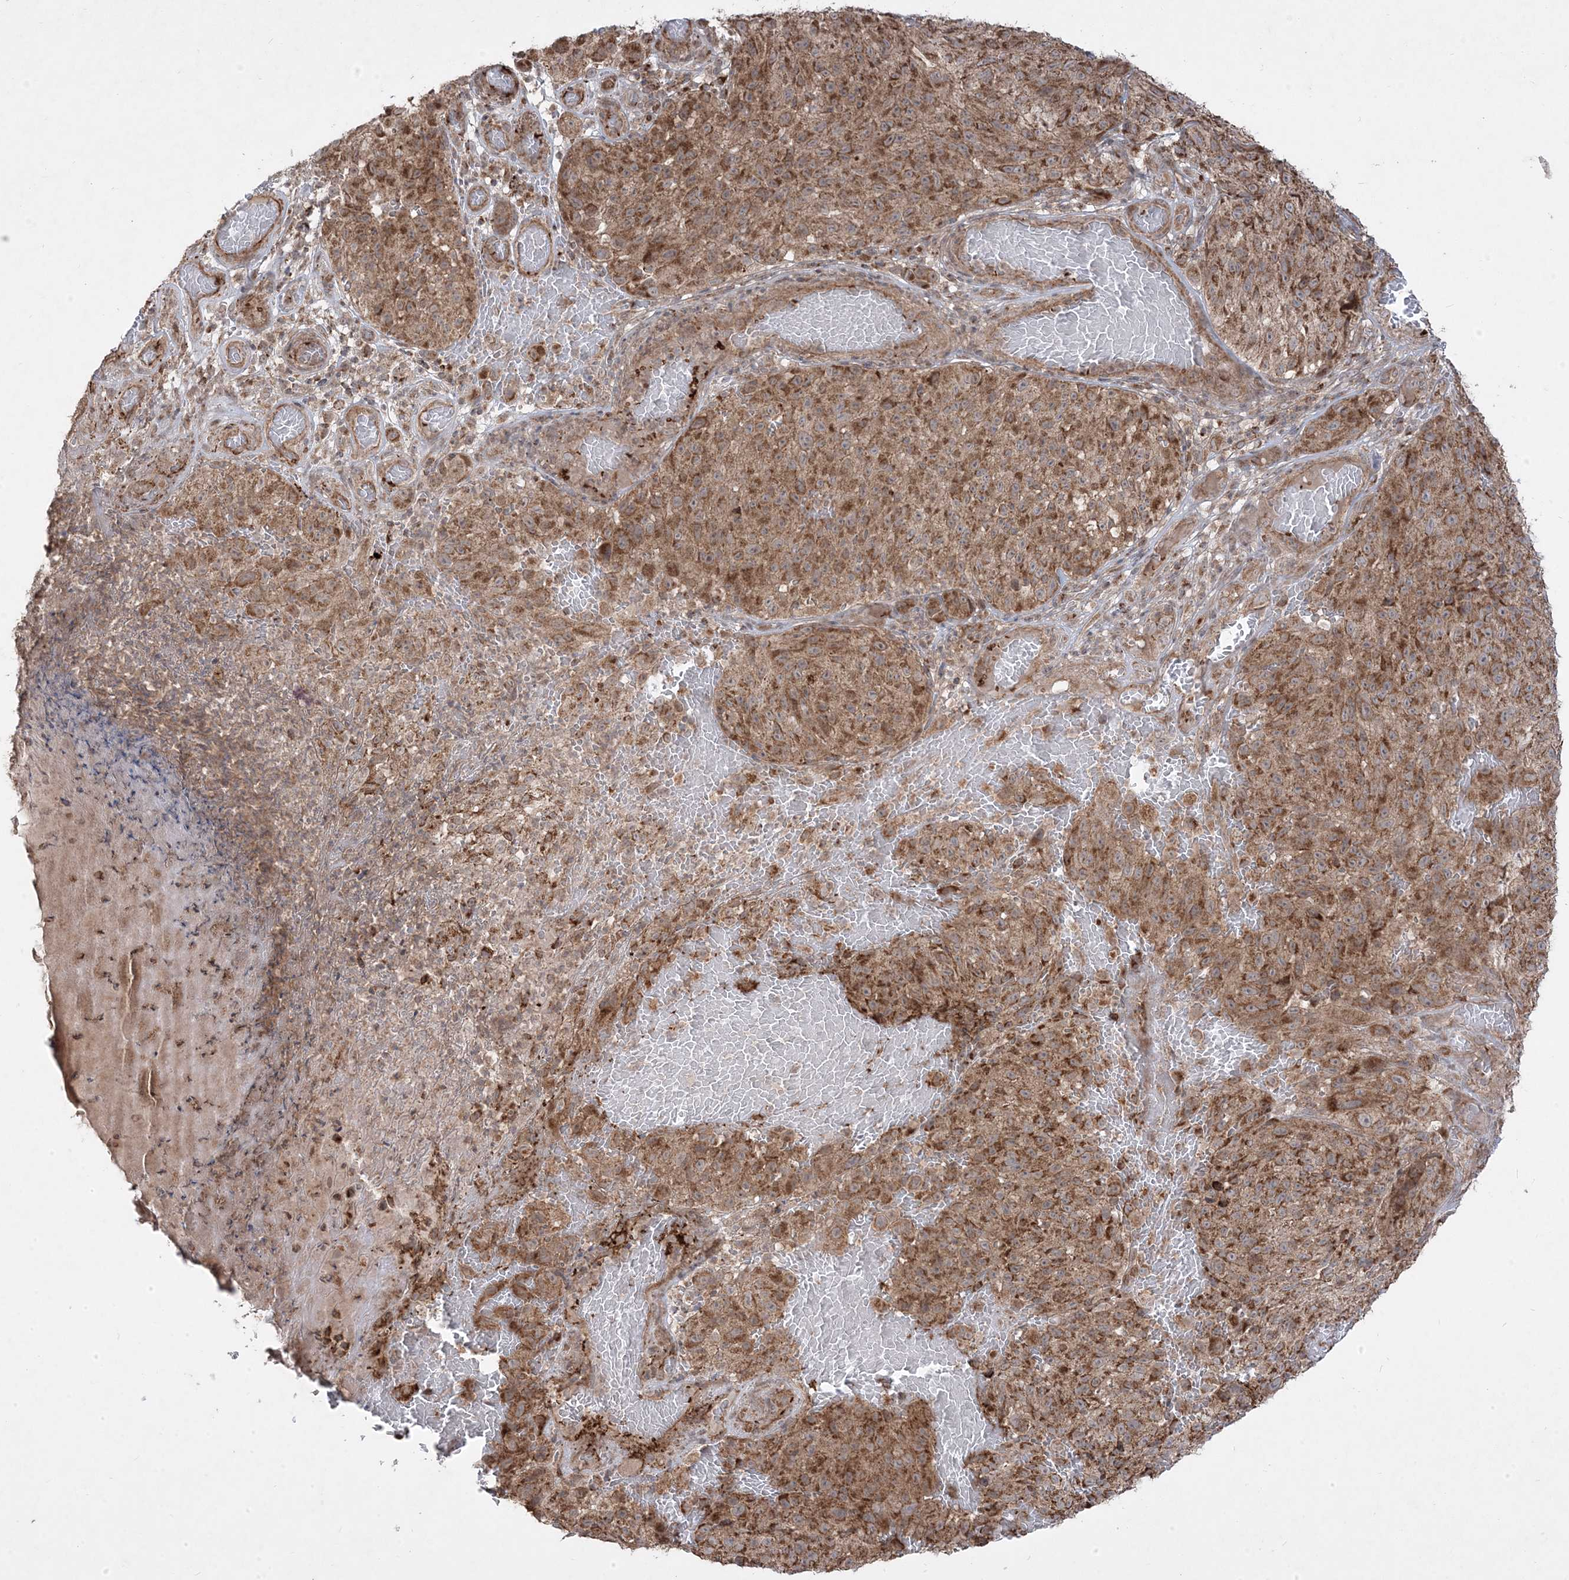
{"staining": {"intensity": "moderate", "quantity": ">75%", "location": "cytoplasmic/membranous"}, "tissue": "melanoma", "cell_type": "Tumor cells", "image_type": "cancer", "snomed": [{"axis": "morphology", "description": "Malignant melanoma, NOS"}, {"axis": "topography", "description": "Skin"}], "caption": "Melanoma tissue demonstrates moderate cytoplasmic/membranous expression in about >75% of tumor cells", "gene": "CLUAP1", "patient": {"sex": "male", "age": 83}}